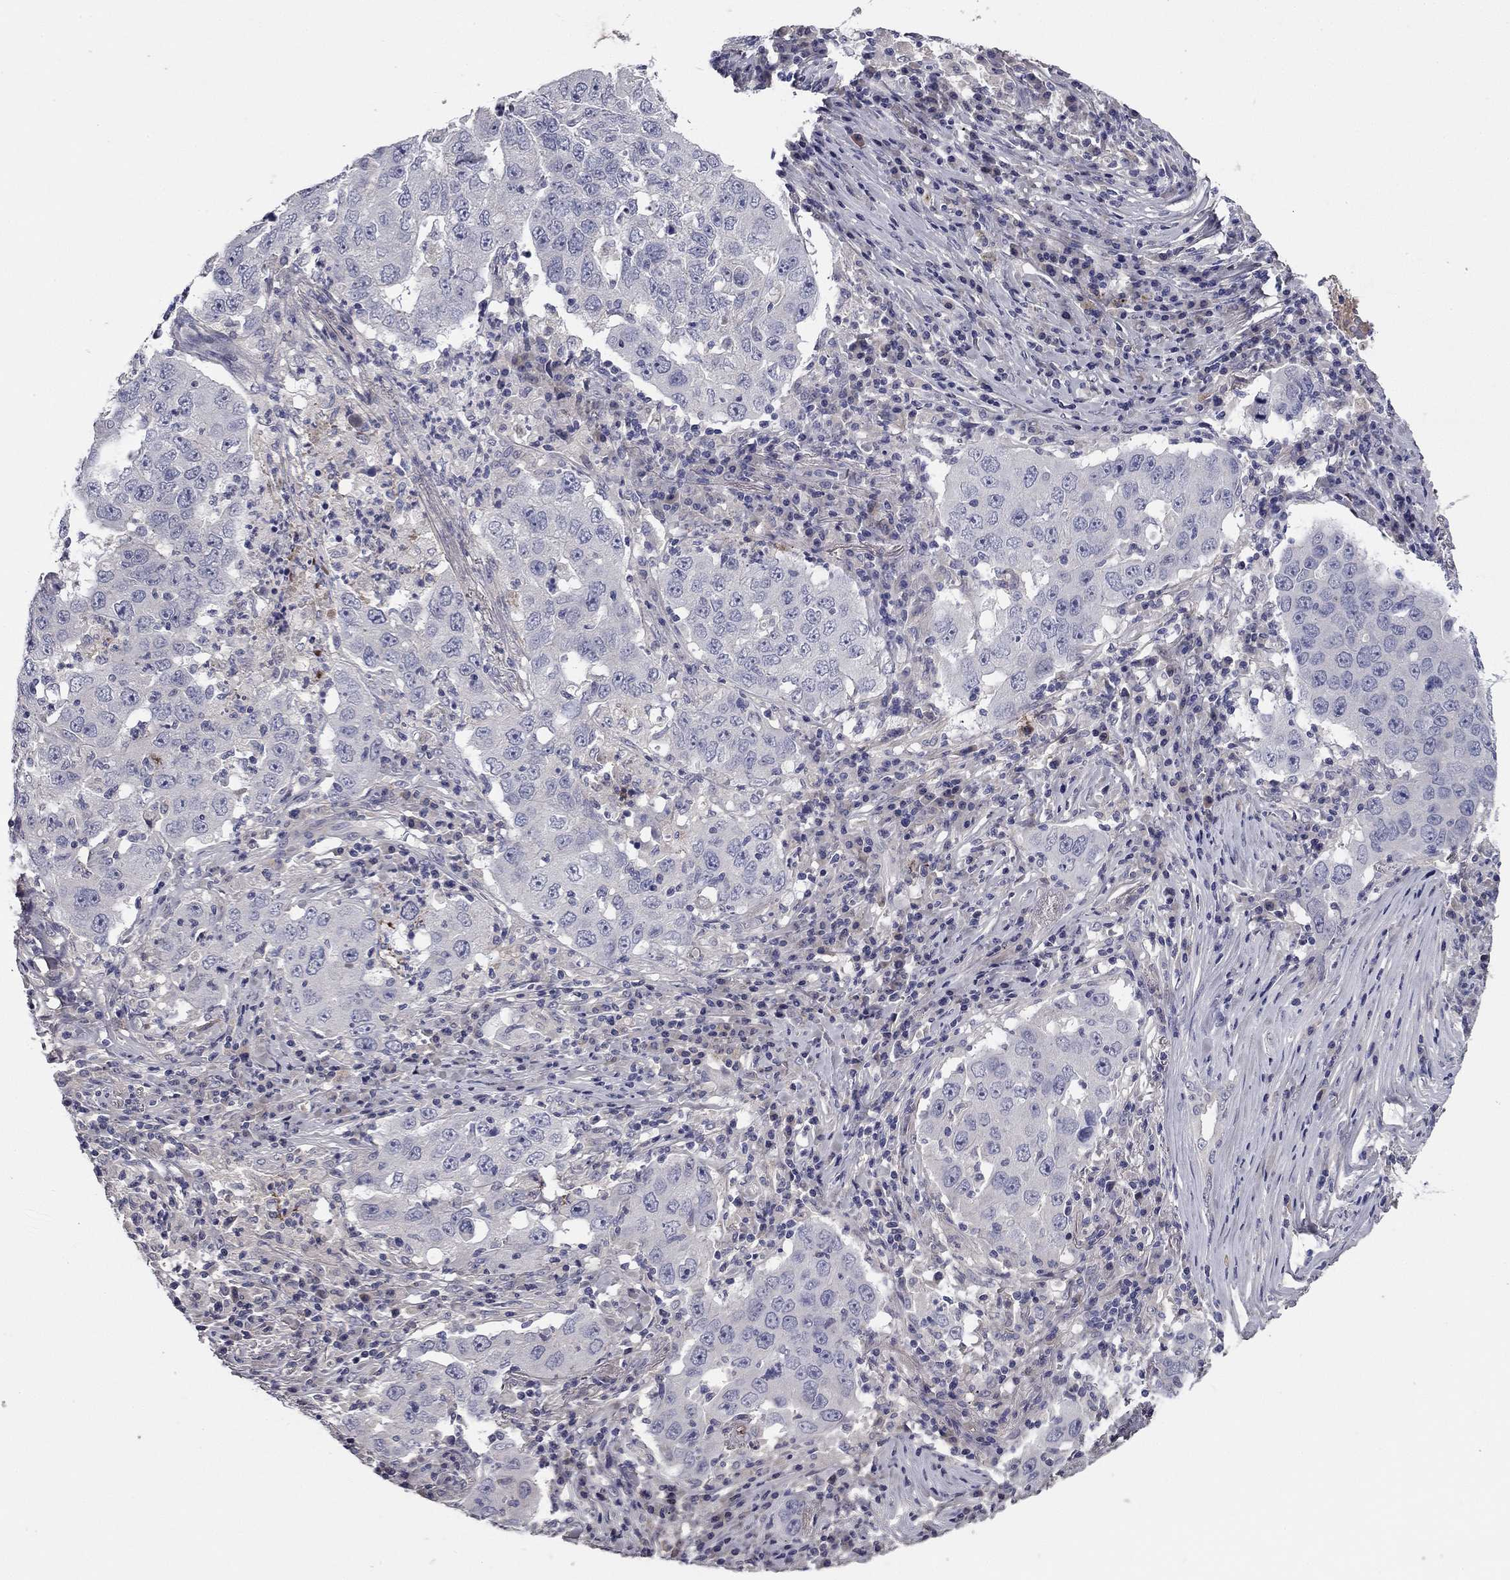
{"staining": {"intensity": "negative", "quantity": "none", "location": "none"}, "tissue": "lung cancer", "cell_type": "Tumor cells", "image_type": "cancer", "snomed": [{"axis": "morphology", "description": "Adenocarcinoma, NOS"}, {"axis": "topography", "description": "Lung"}], "caption": "High power microscopy histopathology image of an immunohistochemistry (IHC) photomicrograph of lung cancer, revealing no significant positivity in tumor cells.", "gene": "COL2A1", "patient": {"sex": "male", "age": 73}}